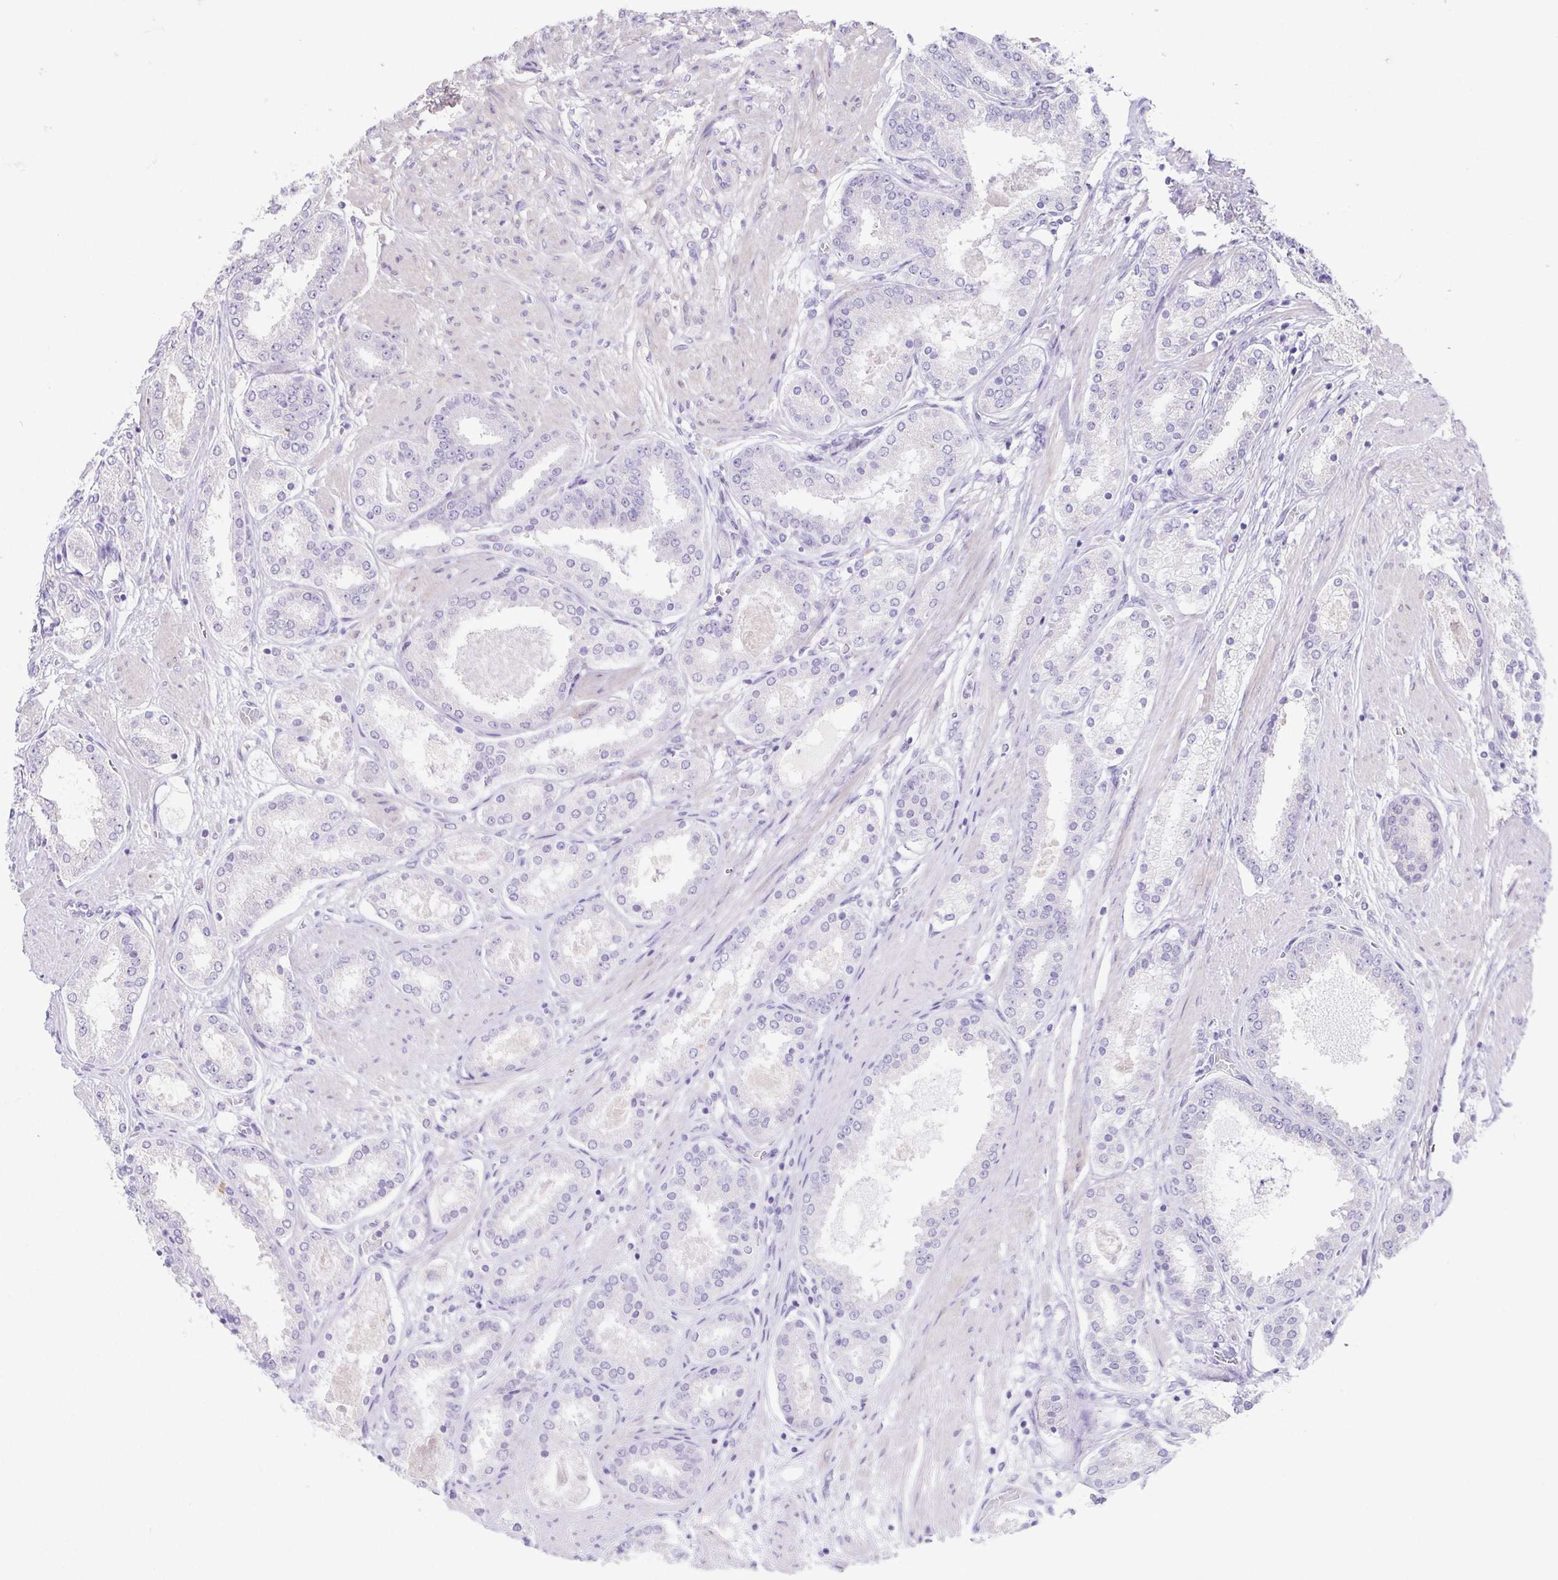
{"staining": {"intensity": "negative", "quantity": "none", "location": "none"}, "tissue": "prostate cancer", "cell_type": "Tumor cells", "image_type": "cancer", "snomed": [{"axis": "morphology", "description": "Adenocarcinoma, High grade"}, {"axis": "topography", "description": "Prostate"}], "caption": "Protein analysis of prostate cancer (adenocarcinoma (high-grade)) demonstrates no significant staining in tumor cells.", "gene": "HDGFL1", "patient": {"sex": "male", "age": 63}}